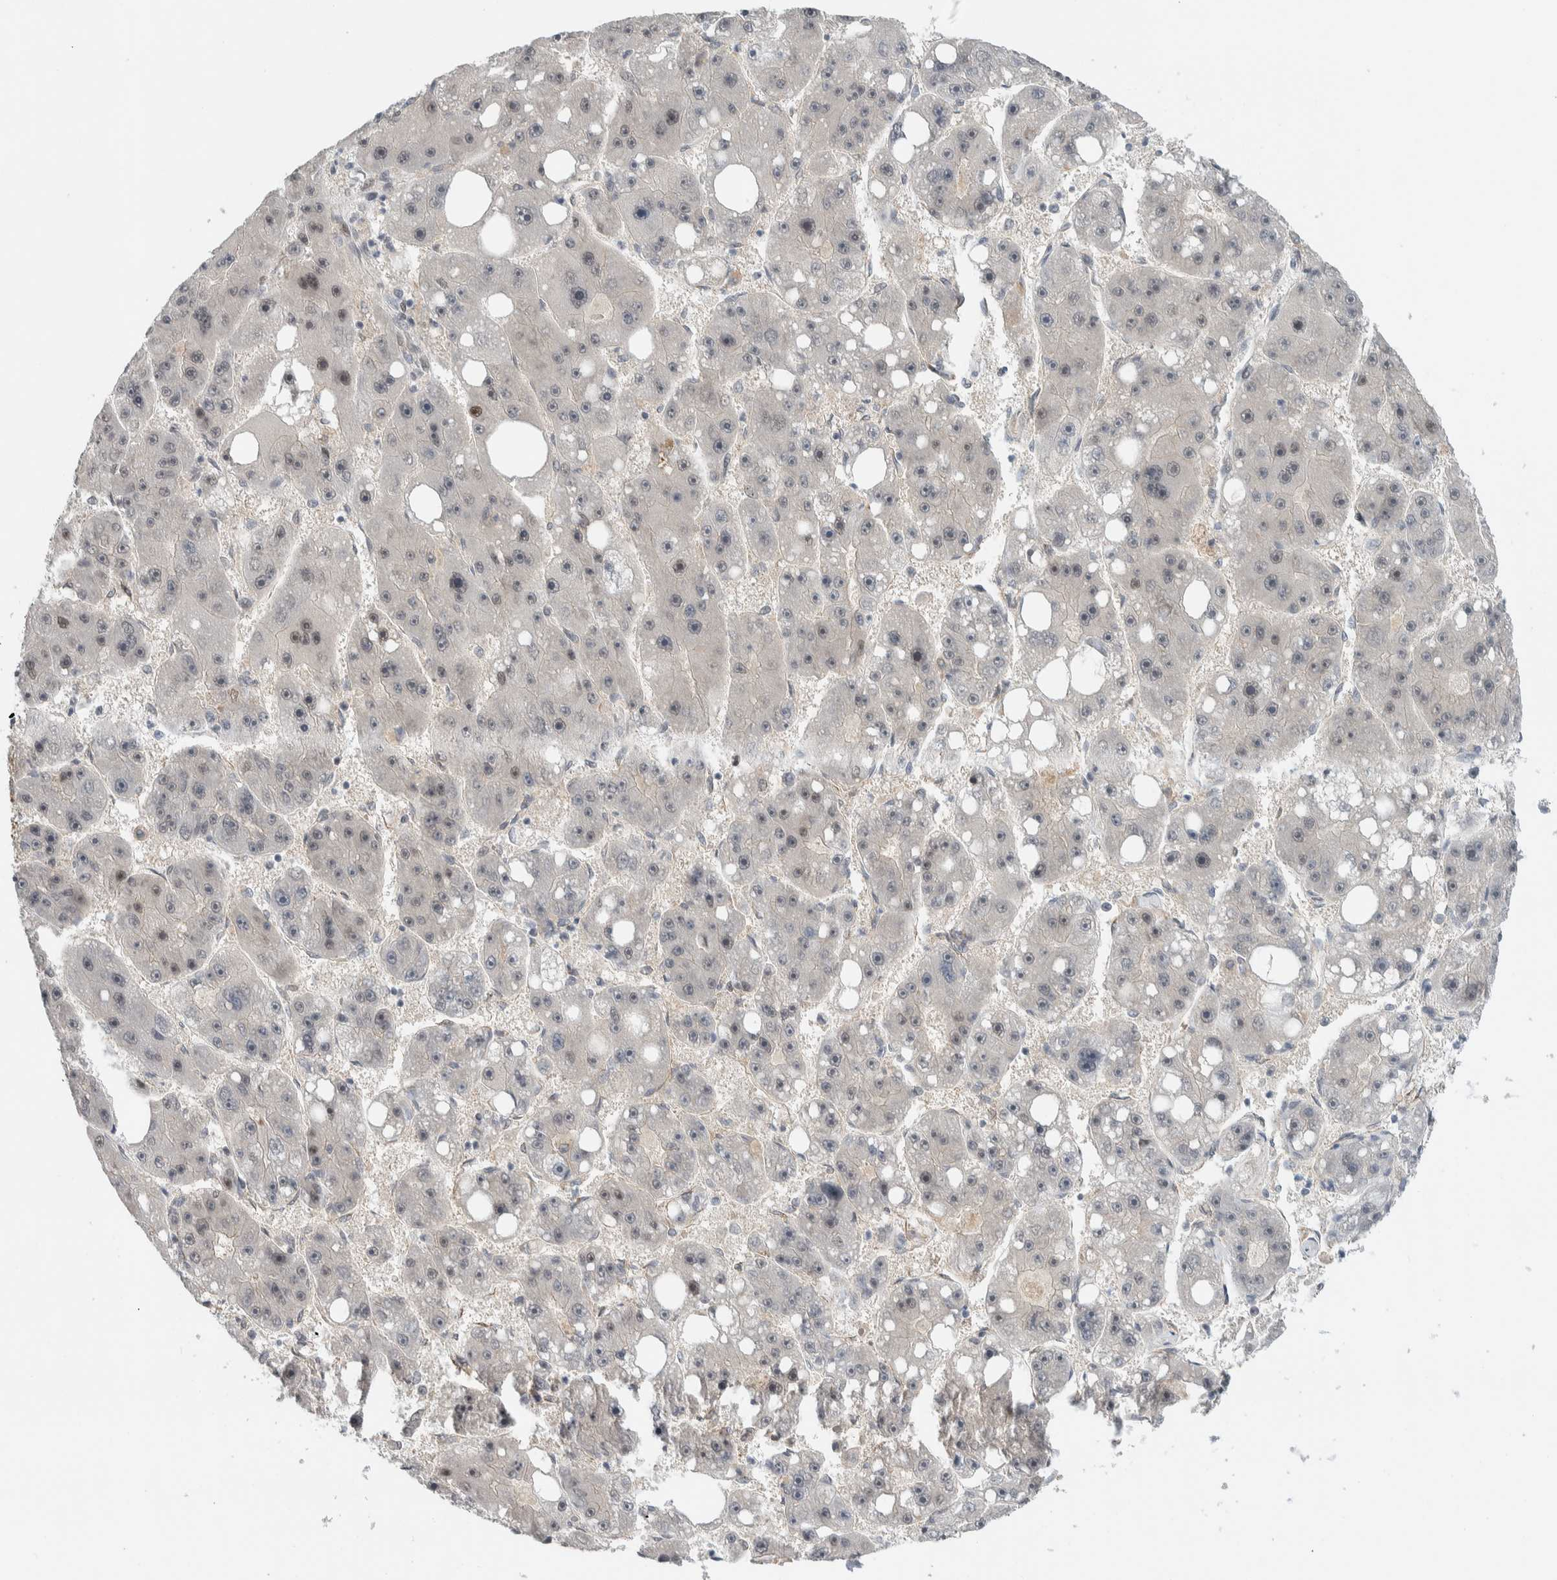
{"staining": {"intensity": "negative", "quantity": "none", "location": "none"}, "tissue": "liver cancer", "cell_type": "Tumor cells", "image_type": "cancer", "snomed": [{"axis": "morphology", "description": "Carcinoma, Hepatocellular, NOS"}, {"axis": "topography", "description": "Liver"}], "caption": "This is an immunohistochemistry (IHC) histopathology image of human hepatocellular carcinoma (liver). There is no expression in tumor cells.", "gene": "TNRC18", "patient": {"sex": "female", "age": 61}}